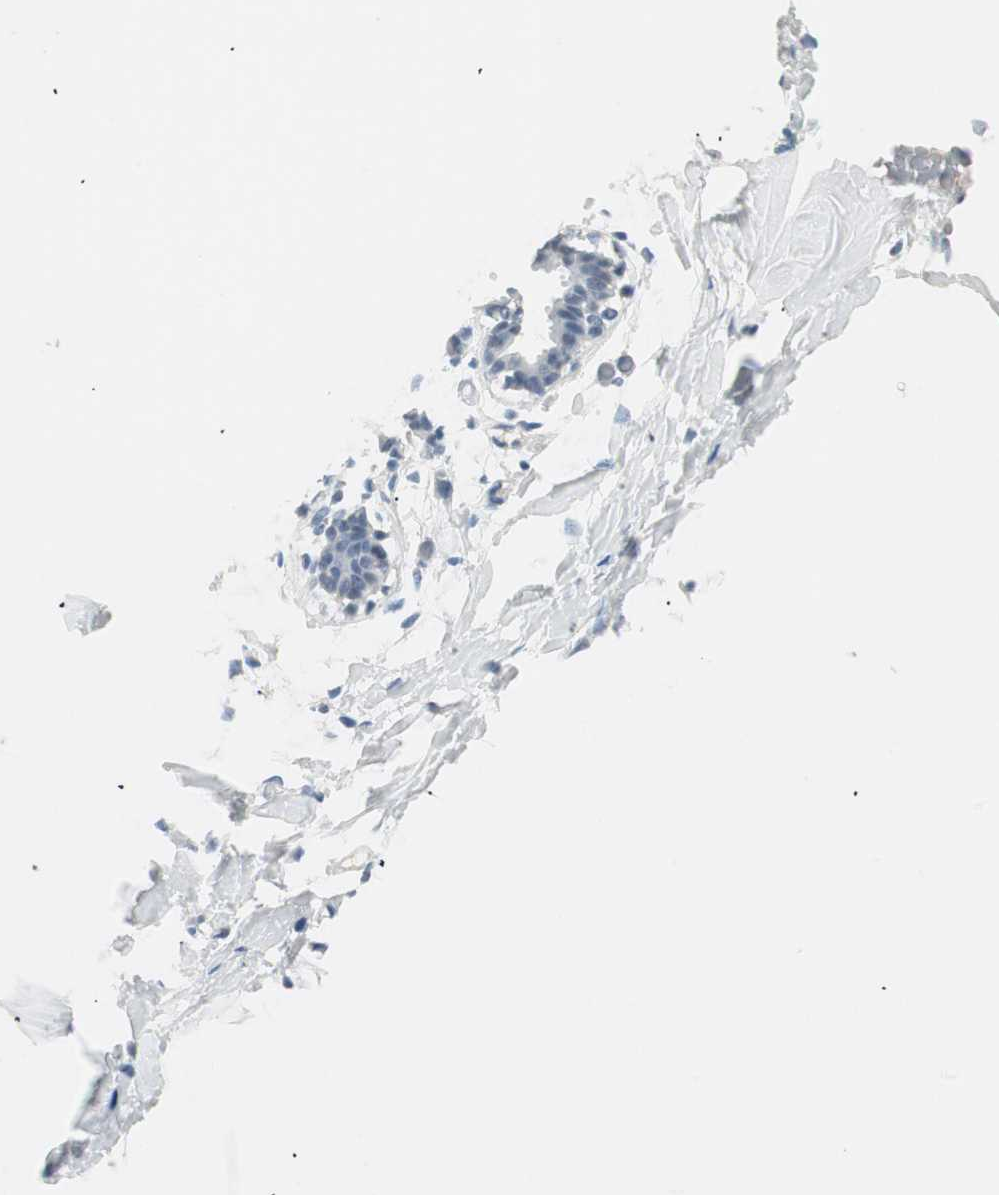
{"staining": {"intensity": "negative", "quantity": "none", "location": "none"}, "tissue": "adipose tissue", "cell_type": "Adipocytes", "image_type": "normal", "snomed": [{"axis": "morphology", "description": "Normal tissue, NOS"}, {"axis": "topography", "description": "Breast"}, {"axis": "topography", "description": "Adipose tissue"}], "caption": "The micrograph reveals no significant staining in adipocytes of adipose tissue. Nuclei are stained in blue.", "gene": "HOXB13", "patient": {"sex": "female", "age": 25}}